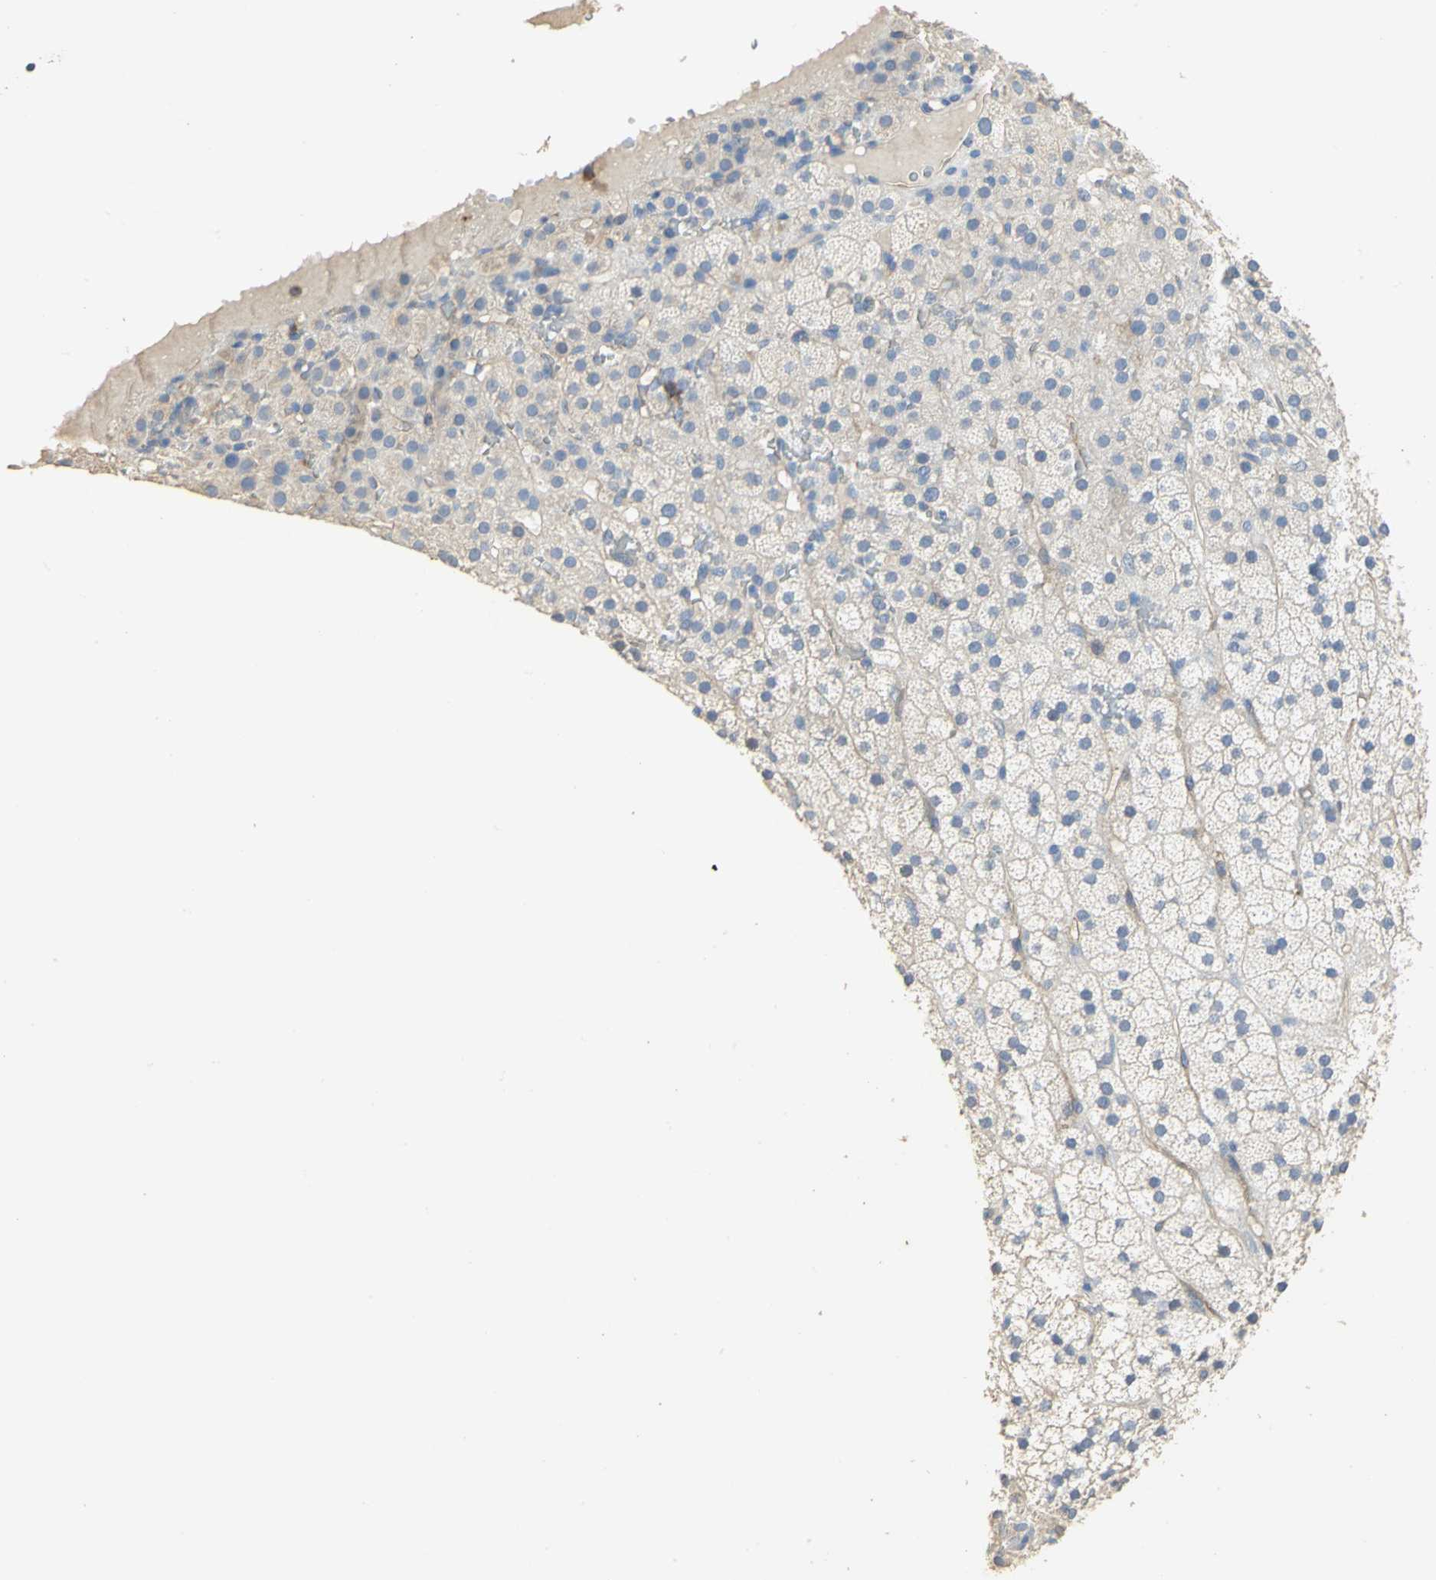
{"staining": {"intensity": "weak", "quantity": "<25%", "location": "cytoplasmic/membranous"}, "tissue": "adrenal gland", "cell_type": "Glandular cells", "image_type": "normal", "snomed": [{"axis": "morphology", "description": "Normal tissue, NOS"}, {"axis": "topography", "description": "Adrenal gland"}], "caption": "This is an immunohistochemistry (IHC) micrograph of unremarkable adrenal gland. There is no staining in glandular cells.", "gene": "DLGAP5", "patient": {"sex": "male", "age": 35}}